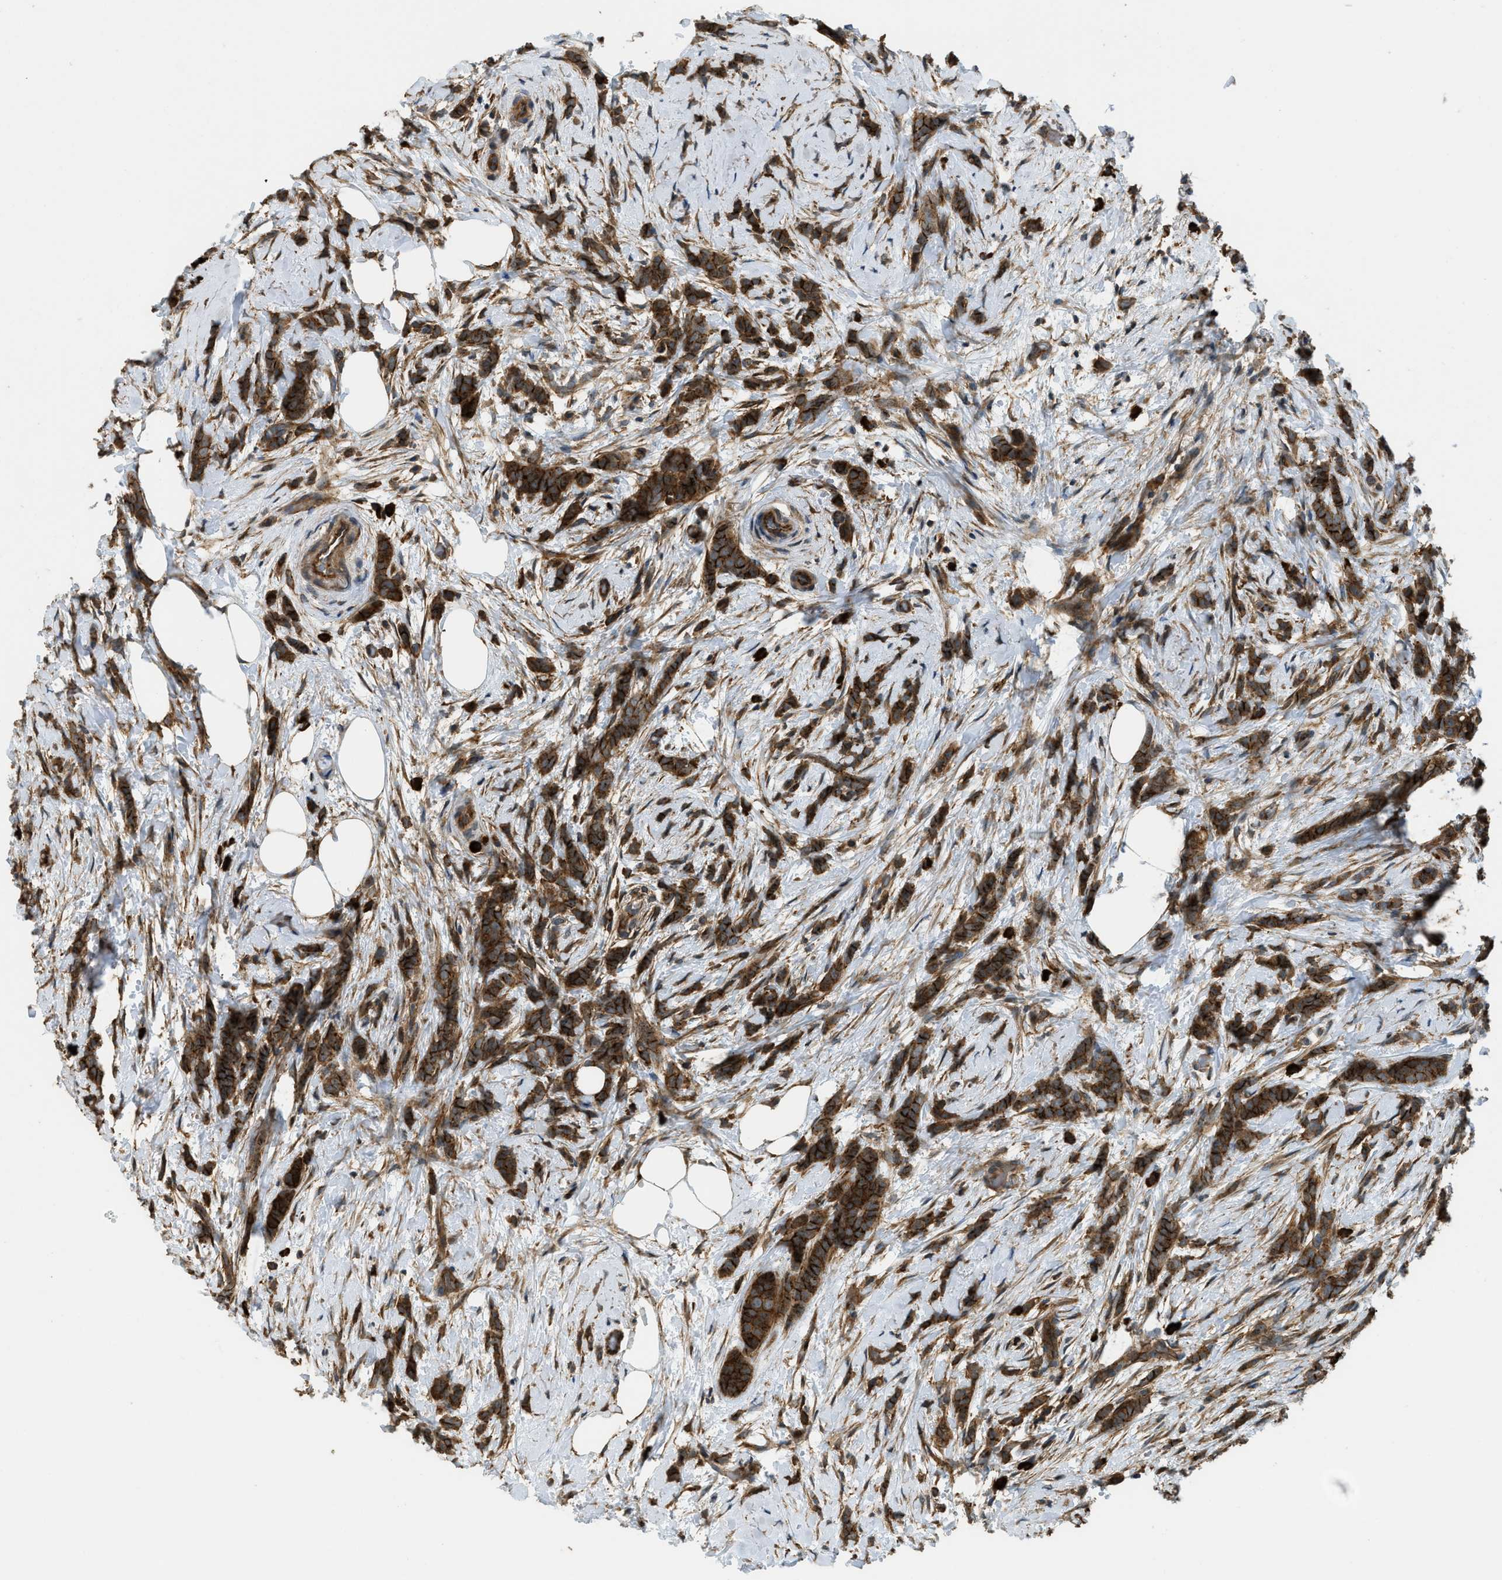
{"staining": {"intensity": "strong", "quantity": ">75%", "location": "cytoplasmic/membranous"}, "tissue": "breast cancer", "cell_type": "Tumor cells", "image_type": "cancer", "snomed": [{"axis": "morphology", "description": "Lobular carcinoma, in situ"}, {"axis": "morphology", "description": "Lobular carcinoma"}, {"axis": "topography", "description": "Breast"}], "caption": "Immunohistochemistry (IHC) photomicrograph of breast lobular carcinoma stained for a protein (brown), which exhibits high levels of strong cytoplasmic/membranous expression in approximately >75% of tumor cells.", "gene": "BAG4", "patient": {"sex": "female", "age": 41}}